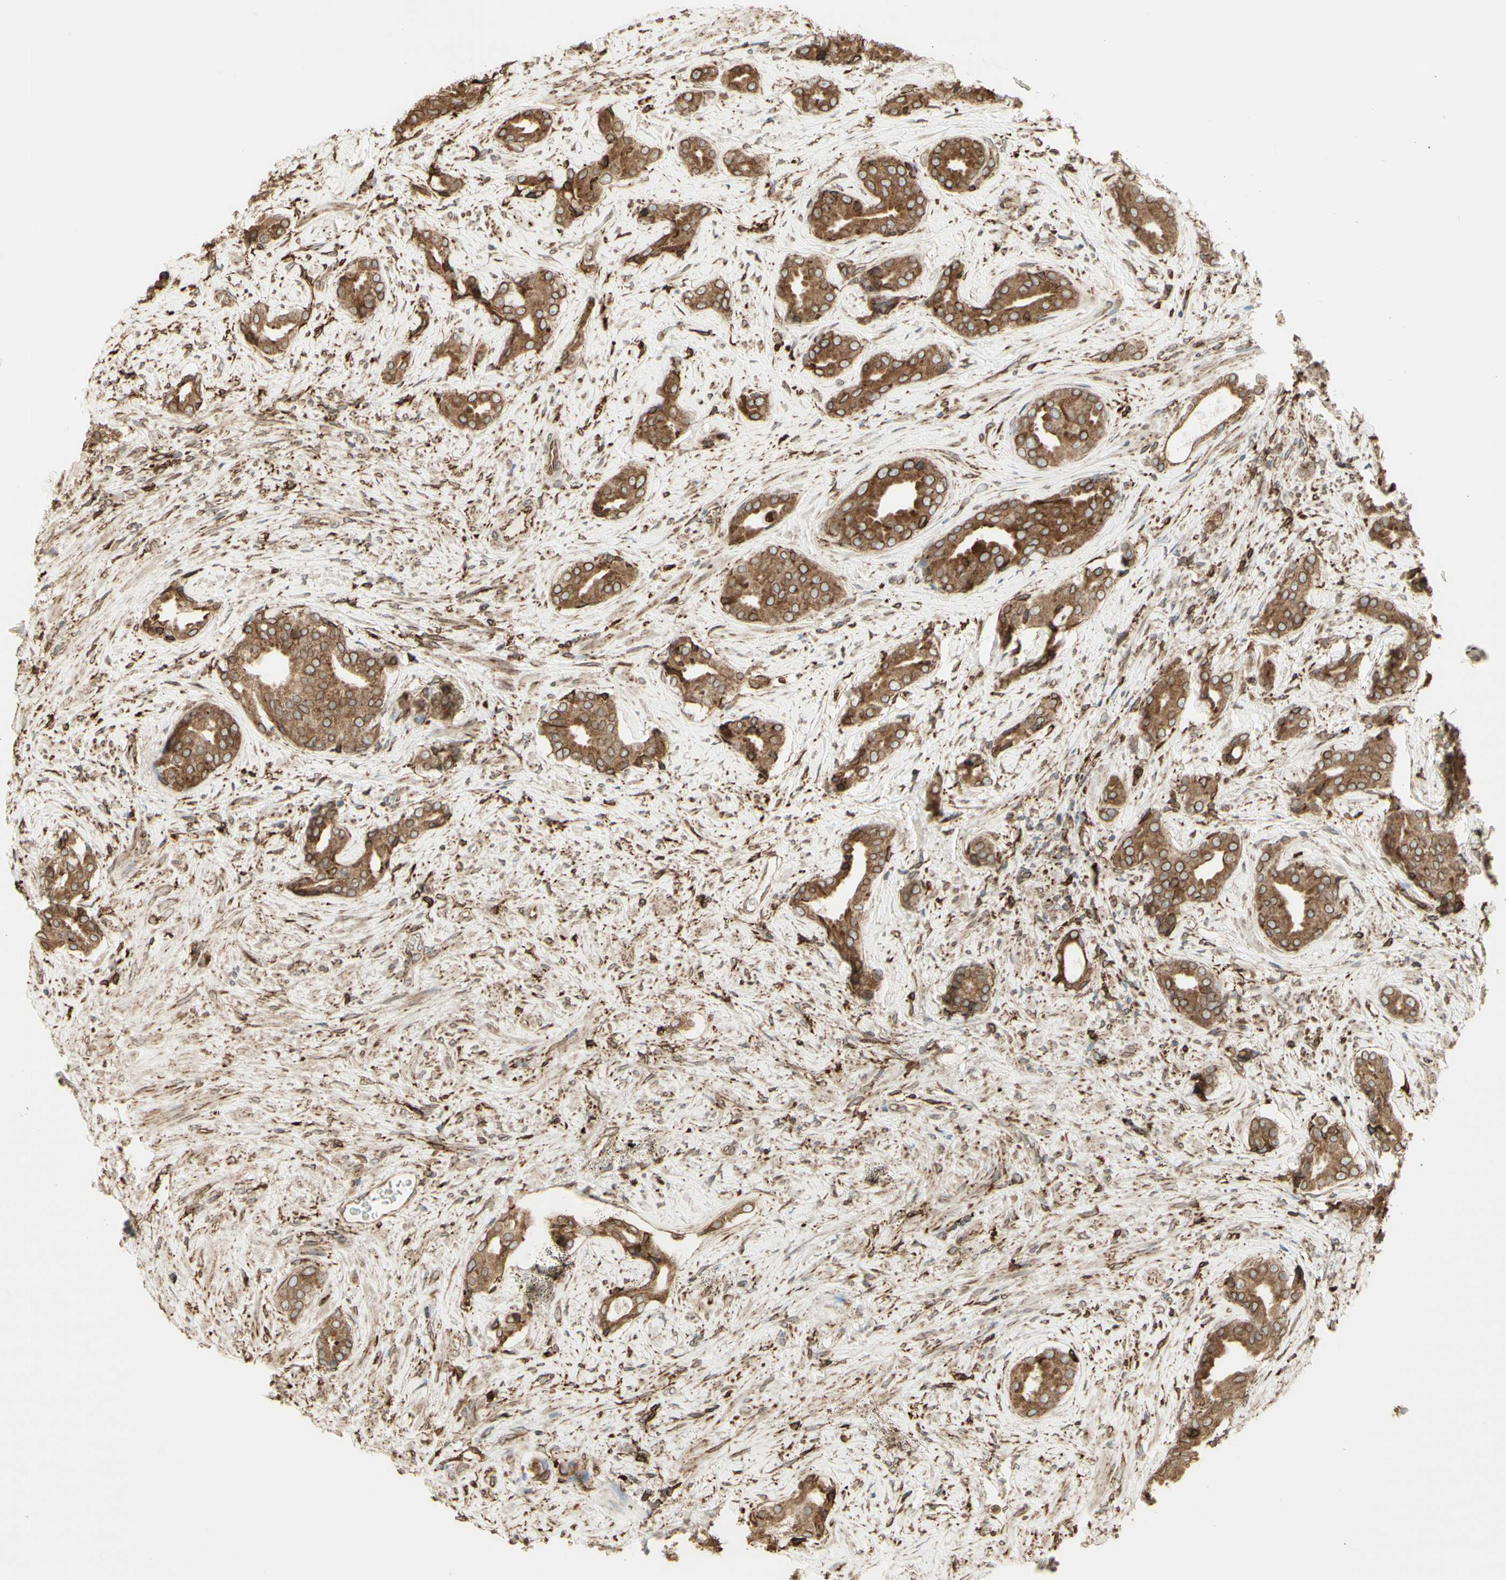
{"staining": {"intensity": "moderate", "quantity": ">75%", "location": "cytoplasmic/membranous"}, "tissue": "prostate cancer", "cell_type": "Tumor cells", "image_type": "cancer", "snomed": [{"axis": "morphology", "description": "Adenocarcinoma, High grade"}, {"axis": "topography", "description": "Prostate"}], "caption": "A high-resolution image shows immunohistochemistry (IHC) staining of high-grade adenocarcinoma (prostate), which shows moderate cytoplasmic/membranous staining in approximately >75% of tumor cells.", "gene": "CANX", "patient": {"sex": "male", "age": 71}}